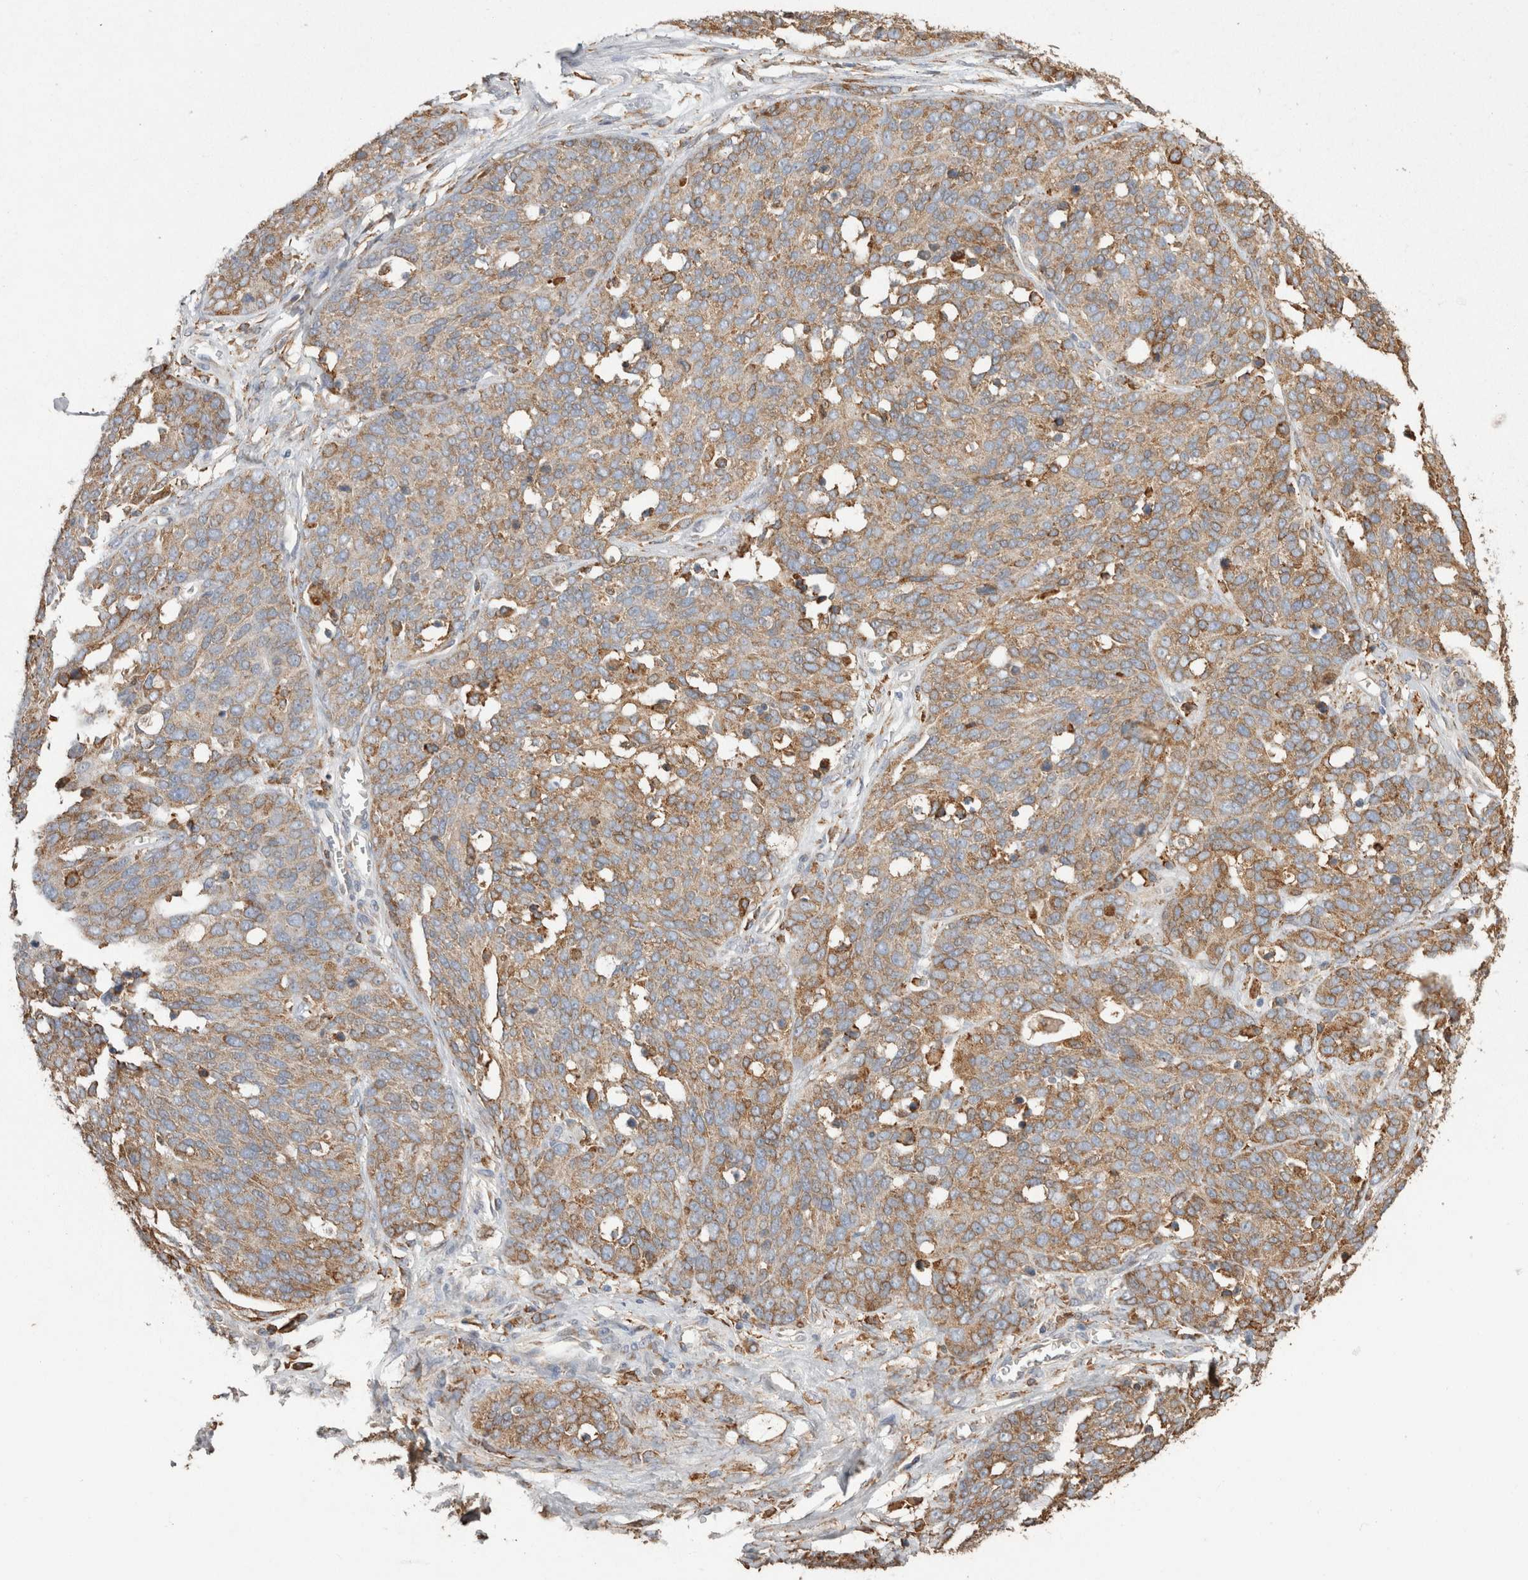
{"staining": {"intensity": "moderate", "quantity": ">75%", "location": "cytoplasmic/membranous"}, "tissue": "ovarian cancer", "cell_type": "Tumor cells", "image_type": "cancer", "snomed": [{"axis": "morphology", "description": "Cystadenocarcinoma, serous, NOS"}, {"axis": "topography", "description": "Ovary"}], "caption": "Protein staining of ovarian cancer tissue reveals moderate cytoplasmic/membranous staining in about >75% of tumor cells.", "gene": "LRPAP1", "patient": {"sex": "female", "age": 44}}